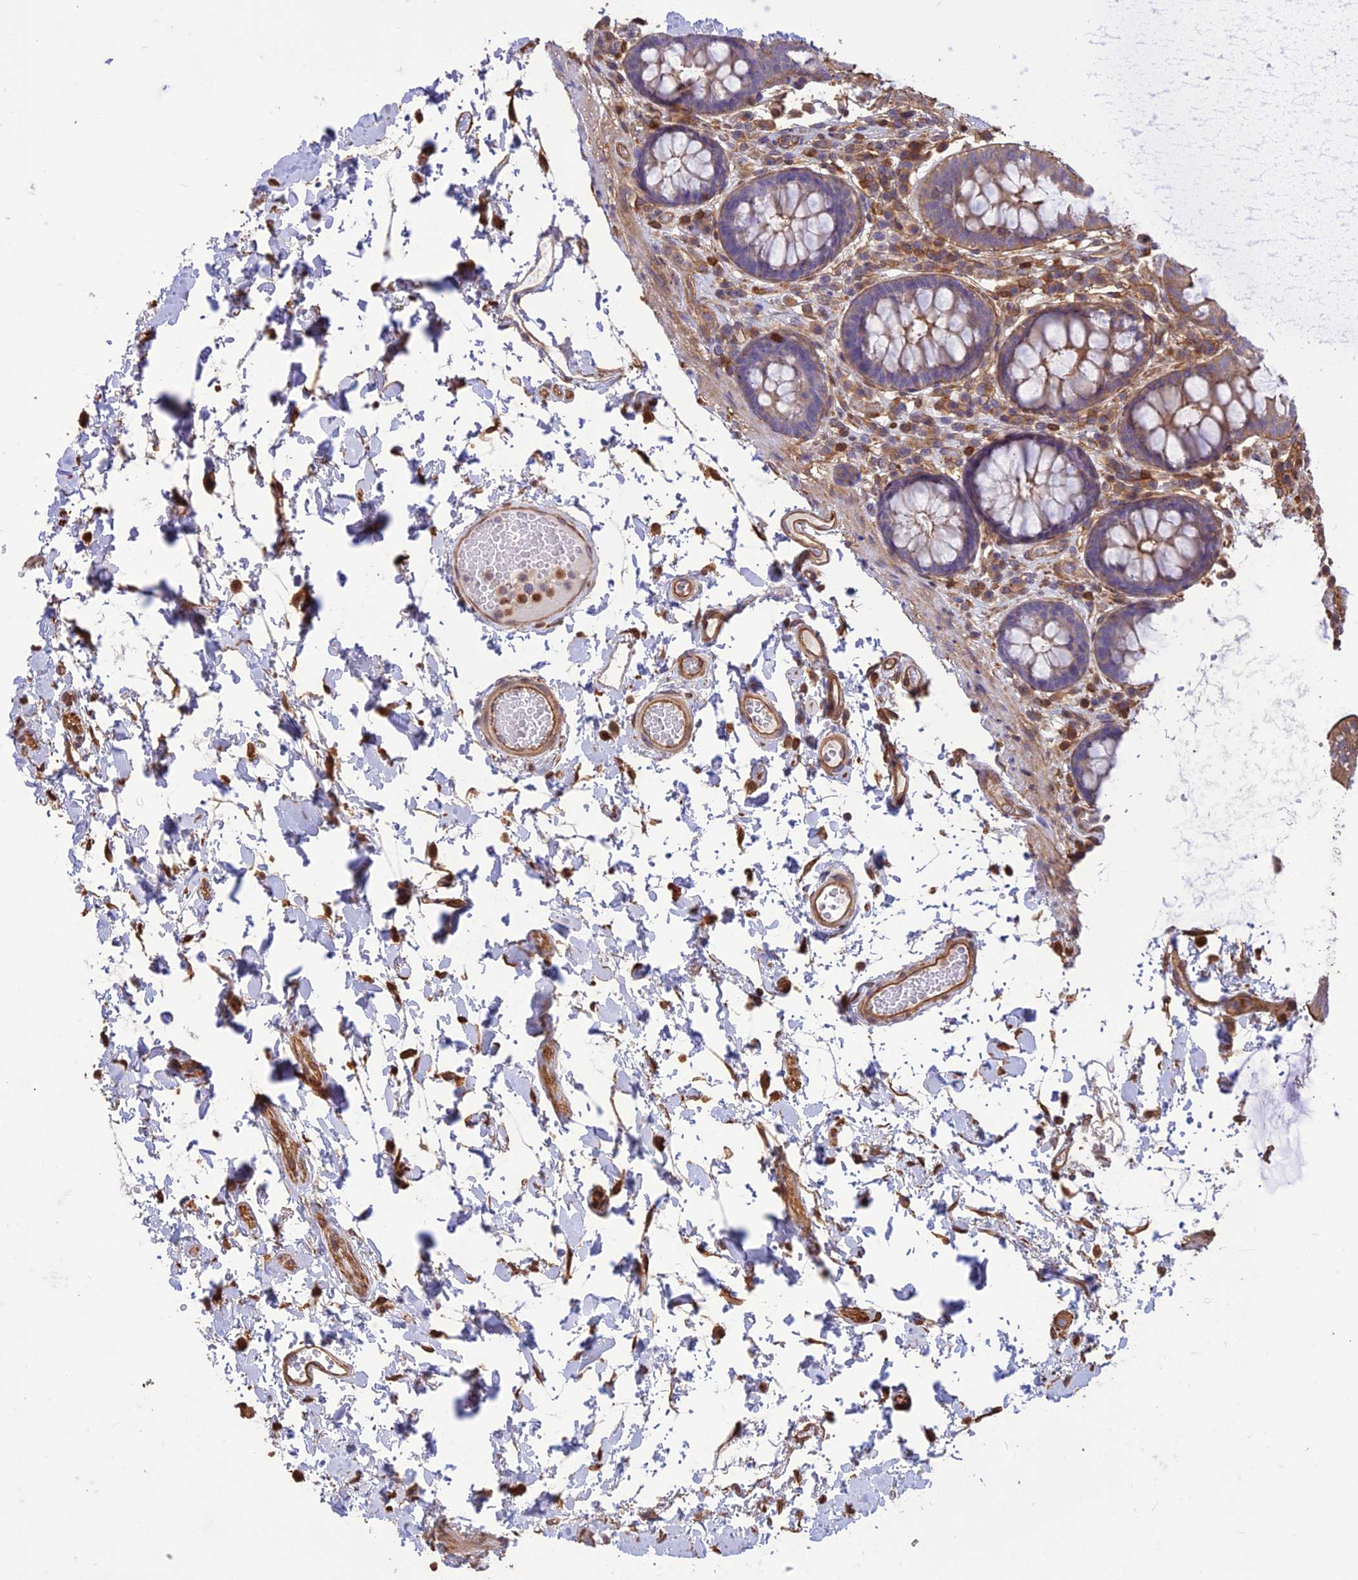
{"staining": {"intensity": "moderate", "quantity": ">75%", "location": "cytoplasmic/membranous"}, "tissue": "colon", "cell_type": "Endothelial cells", "image_type": "normal", "snomed": [{"axis": "morphology", "description": "Normal tissue, NOS"}, {"axis": "topography", "description": "Colon"}], "caption": "Endothelial cells show medium levels of moderate cytoplasmic/membranous expression in about >75% of cells in unremarkable human colon.", "gene": "HPSE2", "patient": {"sex": "male", "age": 84}}